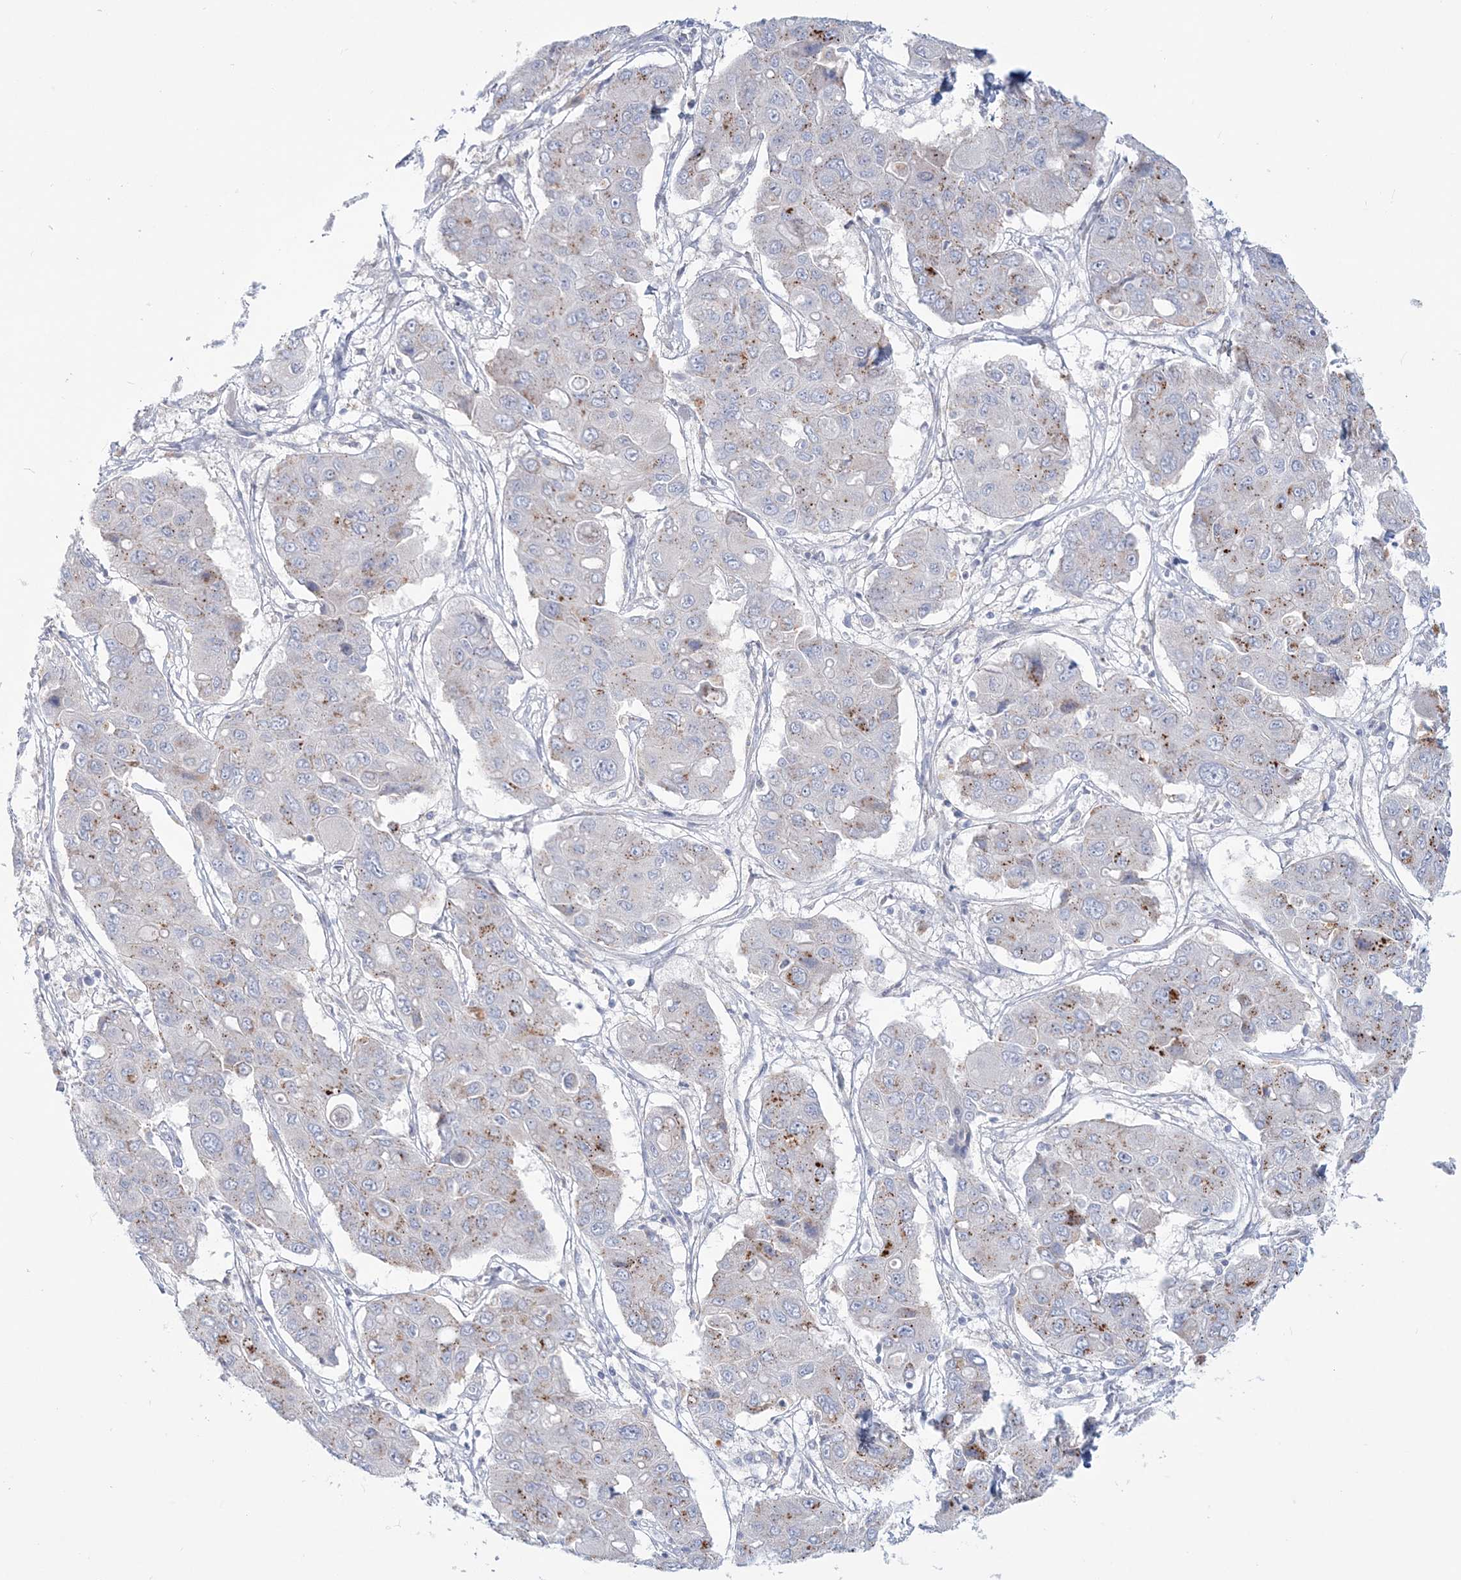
{"staining": {"intensity": "moderate", "quantity": "<25%", "location": "cytoplasmic/membranous"}, "tissue": "liver cancer", "cell_type": "Tumor cells", "image_type": "cancer", "snomed": [{"axis": "morphology", "description": "Cholangiocarcinoma"}, {"axis": "topography", "description": "Liver"}], "caption": "High-power microscopy captured an immunohistochemistry (IHC) photomicrograph of liver cancer, revealing moderate cytoplasmic/membranous expression in about <25% of tumor cells. Using DAB (3,3'-diaminobenzidine) (brown) and hematoxylin (blue) stains, captured at high magnification using brightfield microscopy.", "gene": "ADGB", "patient": {"sex": "male", "age": 67}}